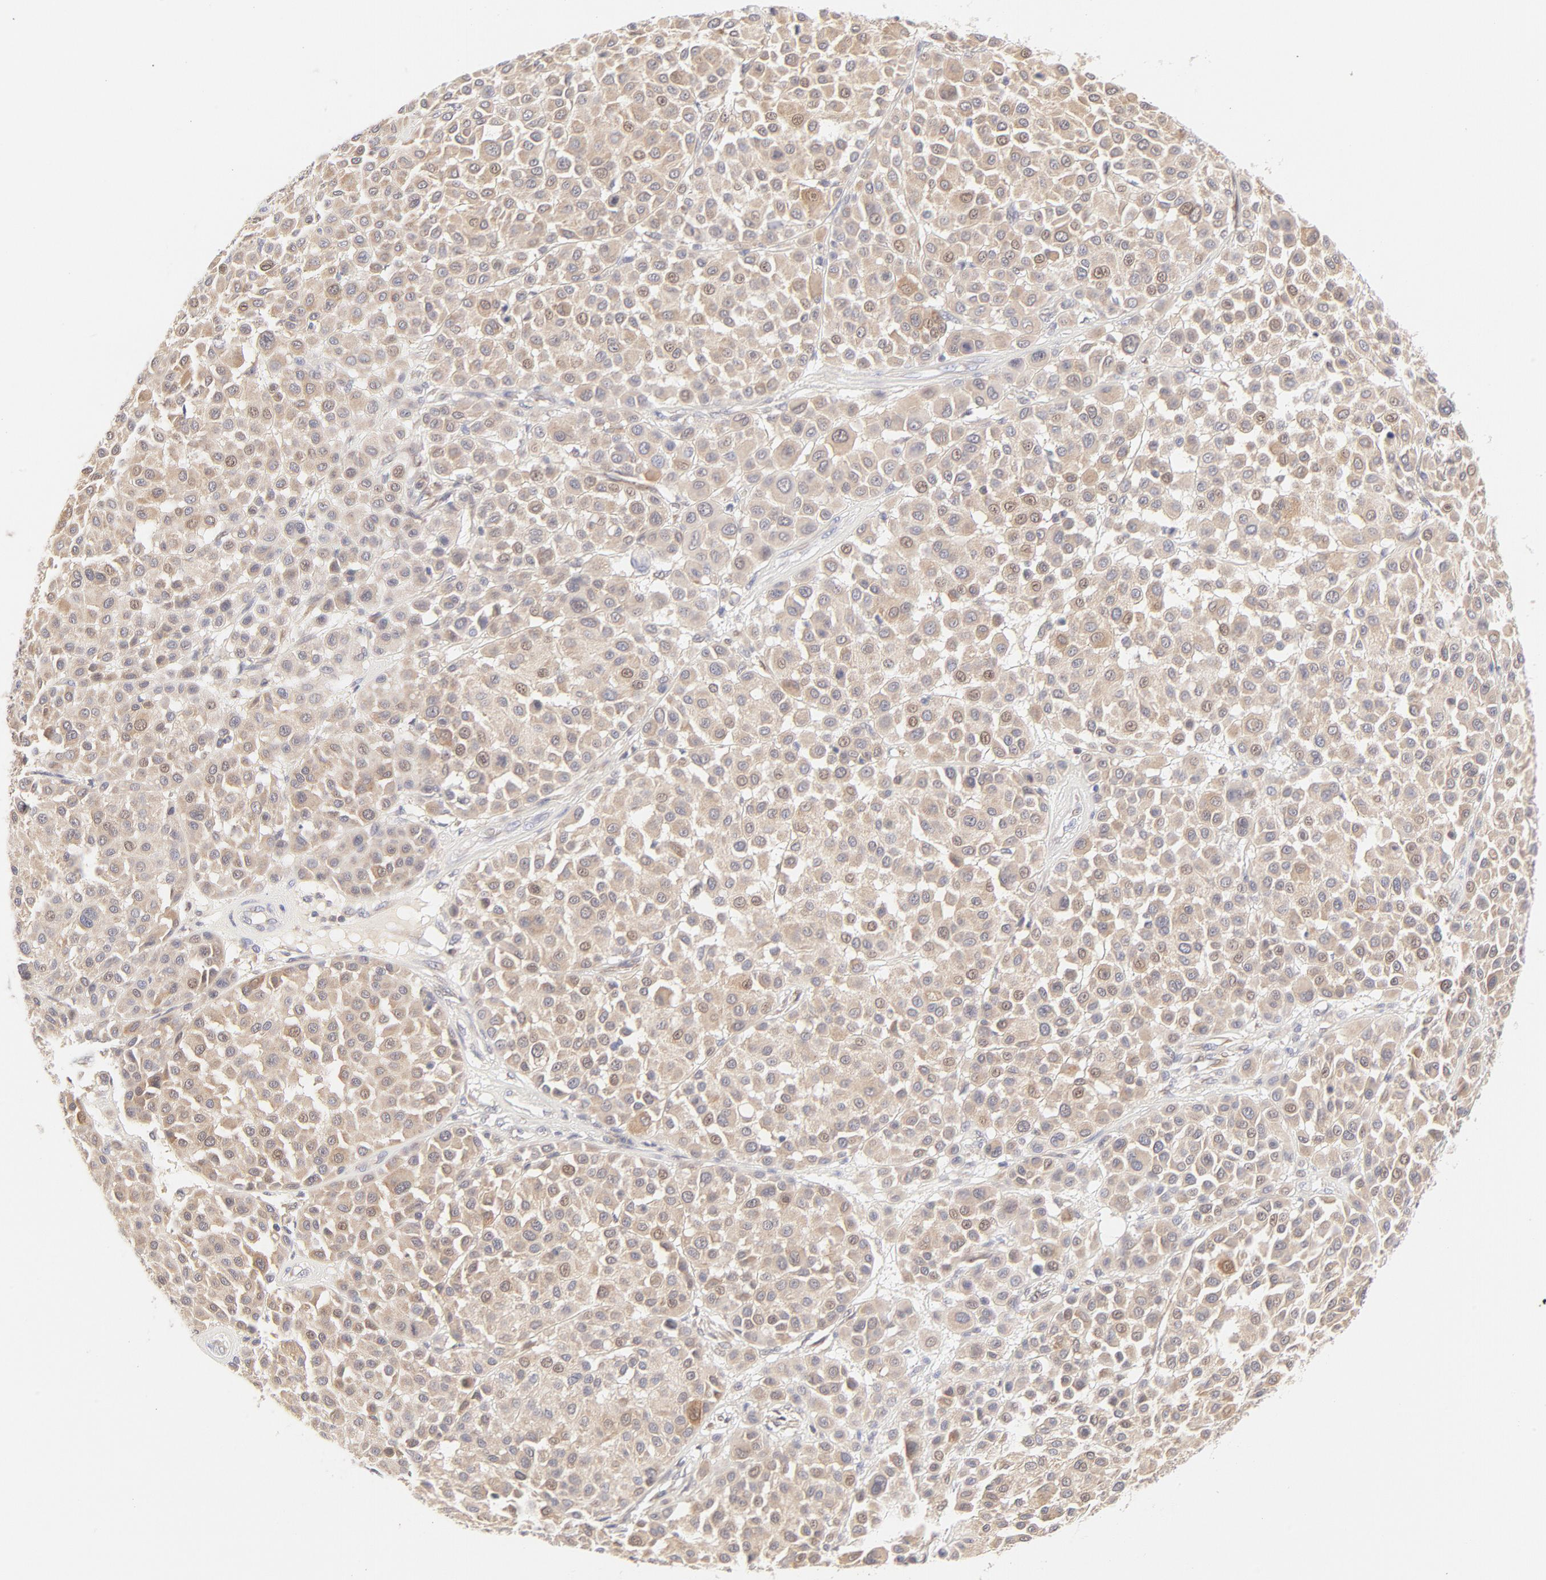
{"staining": {"intensity": "moderate", "quantity": ">75%", "location": "cytoplasmic/membranous,nuclear"}, "tissue": "melanoma", "cell_type": "Tumor cells", "image_type": "cancer", "snomed": [{"axis": "morphology", "description": "Malignant melanoma, Metastatic site"}, {"axis": "topography", "description": "Soft tissue"}], "caption": "A medium amount of moderate cytoplasmic/membranous and nuclear positivity is seen in approximately >75% of tumor cells in melanoma tissue.", "gene": "RPS6KA1", "patient": {"sex": "male", "age": 41}}